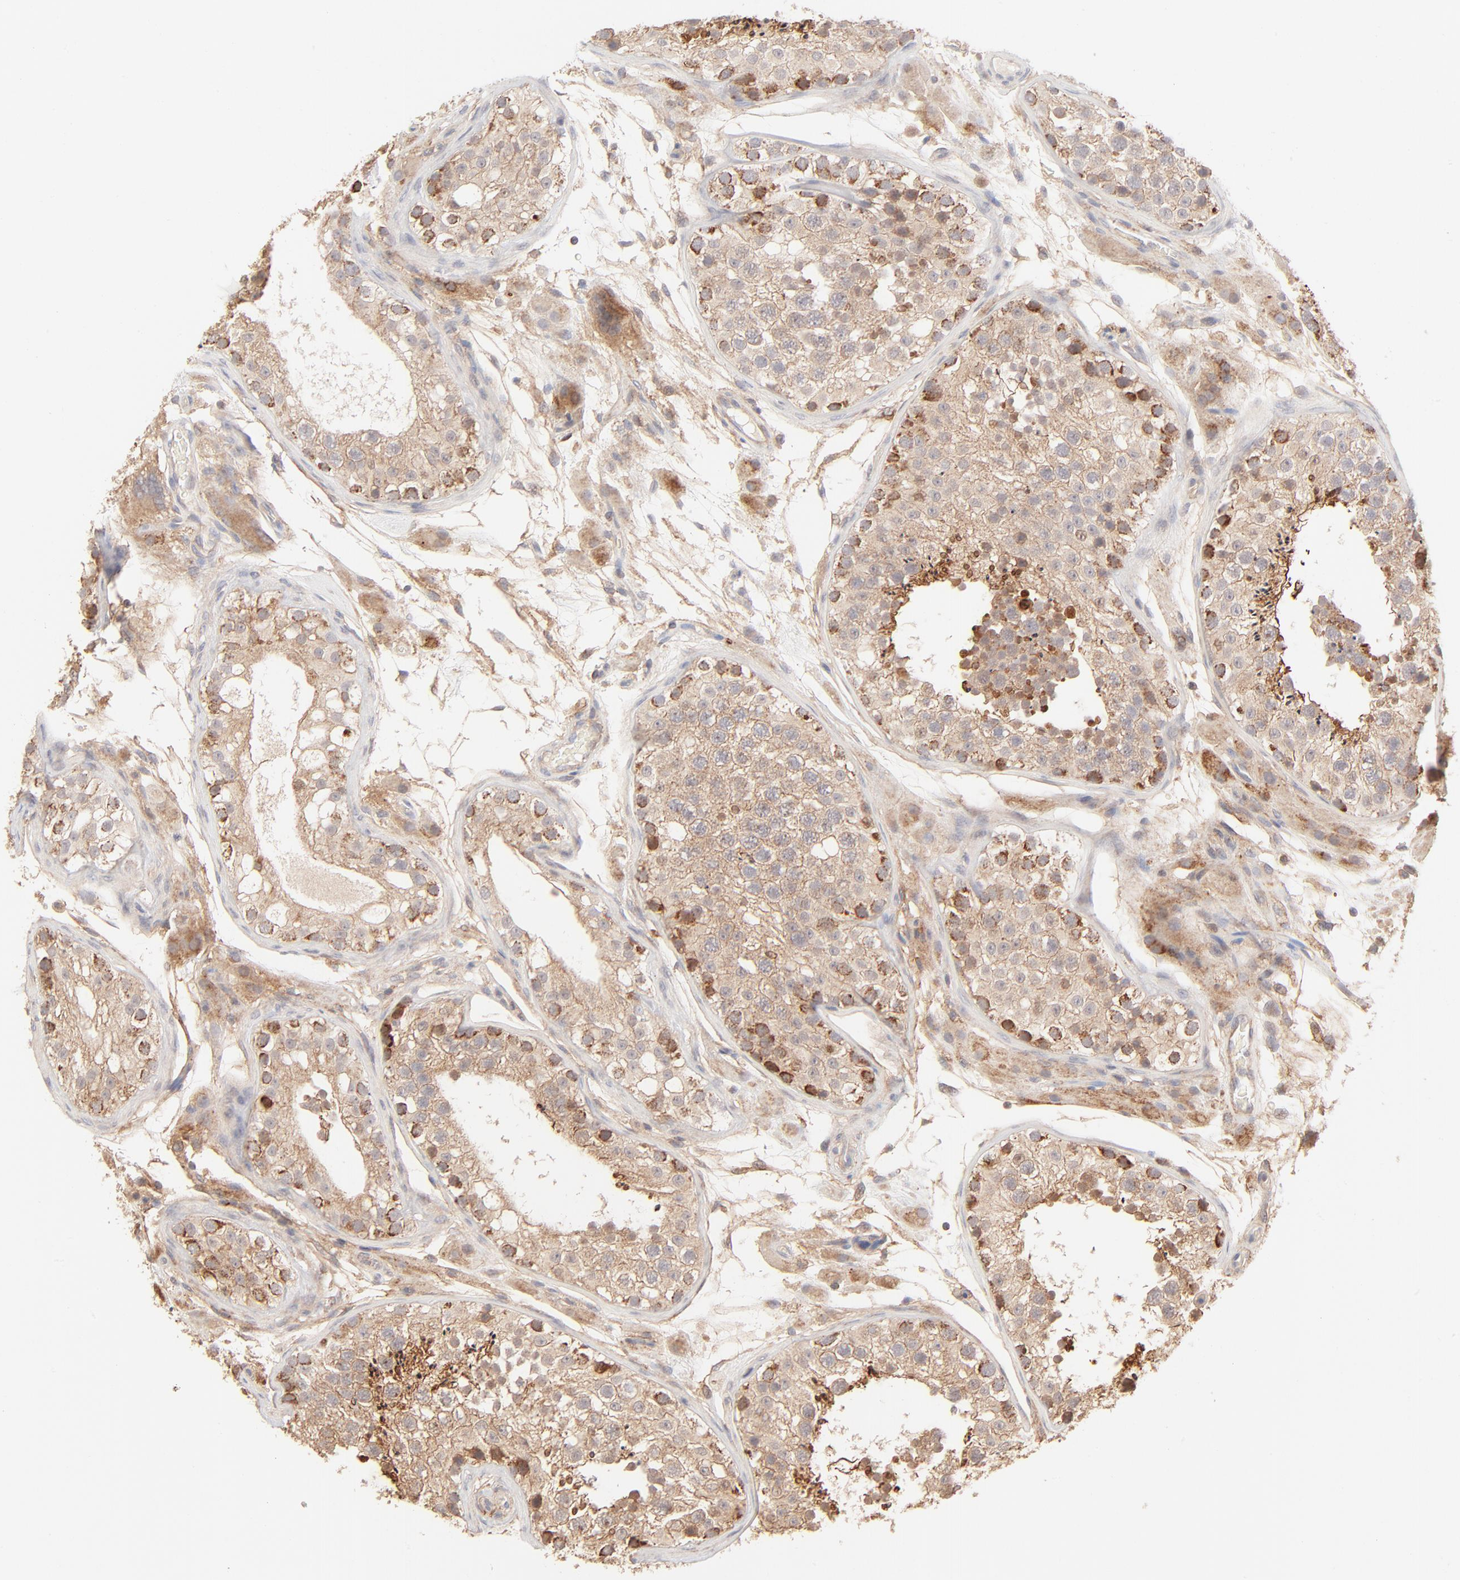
{"staining": {"intensity": "moderate", "quantity": ">75%", "location": "cytoplasmic/membranous"}, "tissue": "testis", "cell_type": "Cells in seminiferous ducts", "image_type": "normal", "snomed": [{"axis": "morphology", "description": "Normal tissue, NOS"}, {"axis": "topography", "description": "Testis"}], "caption": "Immunohistochemical staining of benign human testis demonstrates moderate cytoplasmic/membranous protein positivity in approximately >75% of cells in seminiferous ducts. Ihc stains the protein in brown and the nuclei are stained blue.", "gene": "CSPG4", "patient": {"sex": "male", "age": 26}}